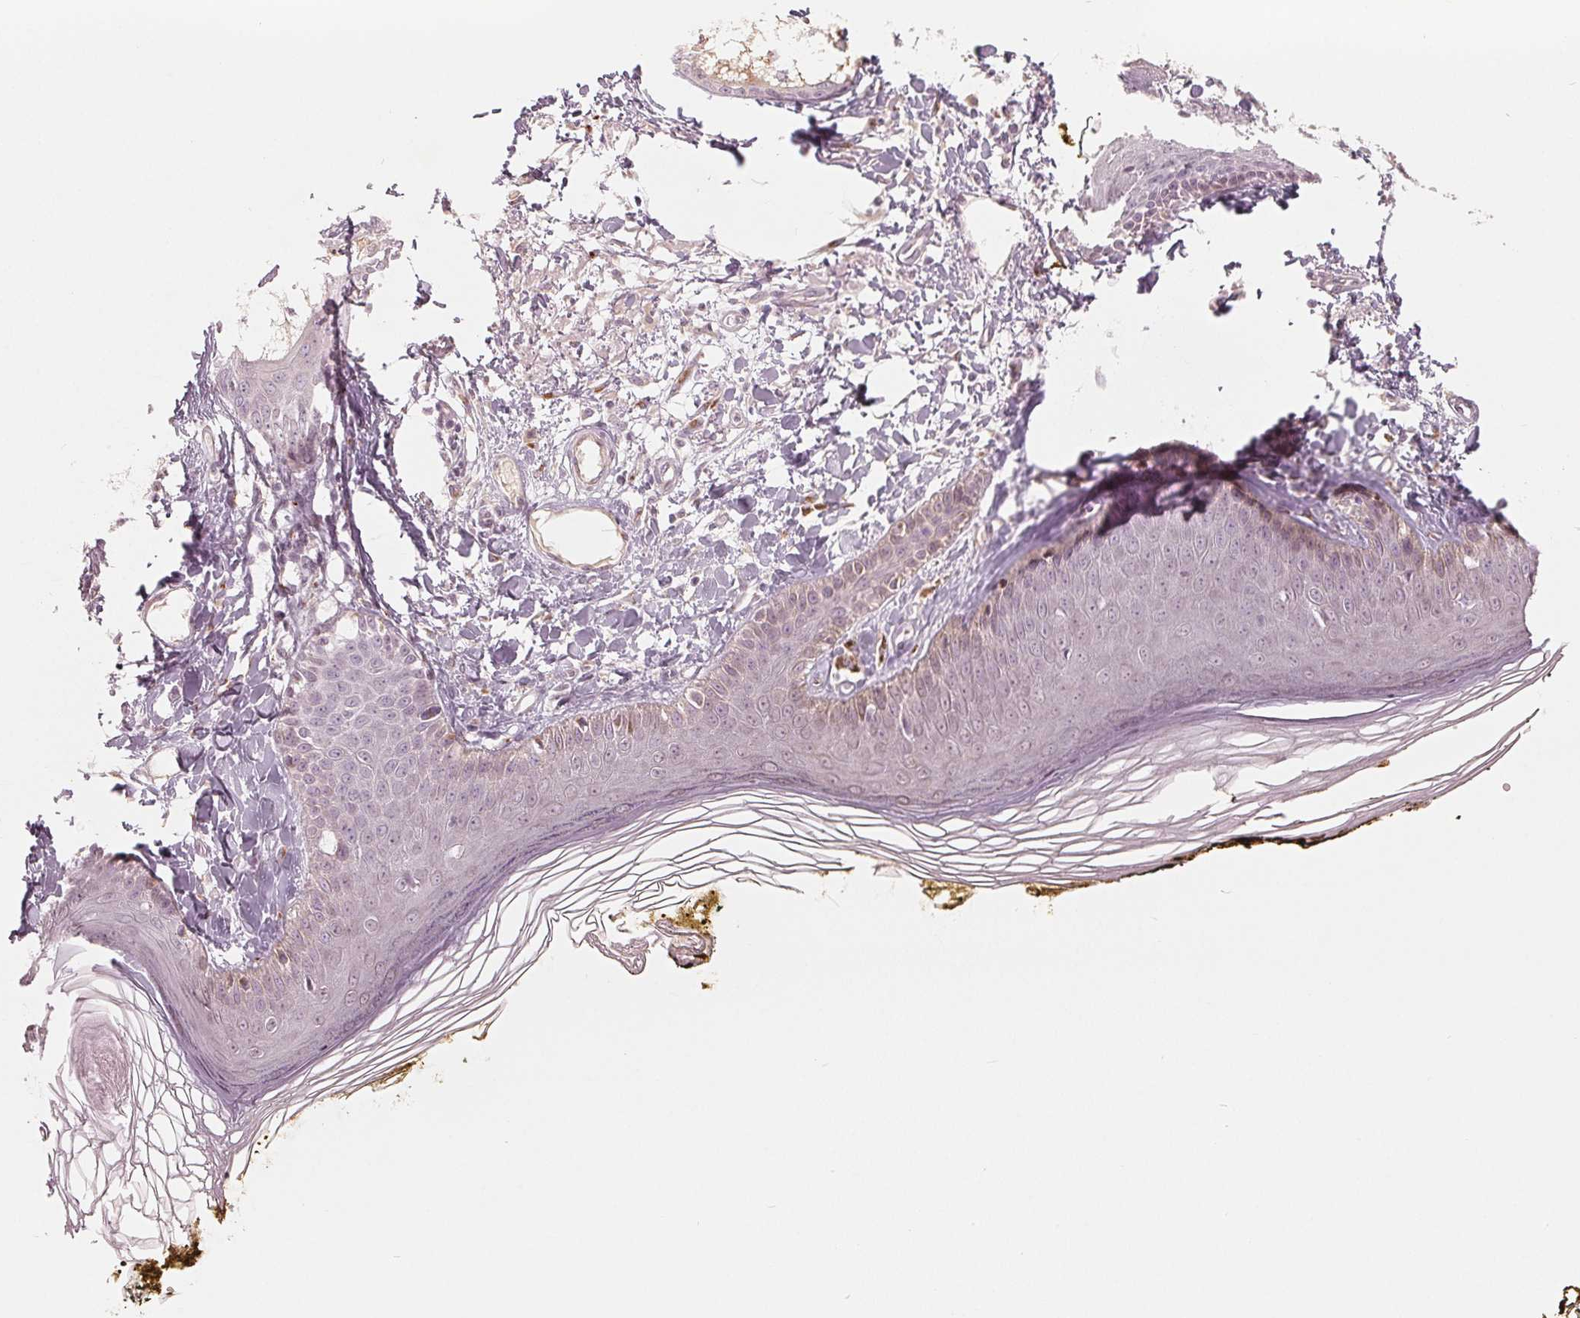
{"staining": {"intensity": "negative", "quantity": "none", "location": "none"}, "tissue": "skin", "cell_type": "Fibroblasts", "image_type": "normal", "snomed": [{"axis": "morphology", "description": "Normal tissue, NOS"}, {"axis": "topography", "description": "Skin"}], "caption": "Immunohistochemistry (IHC) micrograph of benign skin: human skin stained with DAB (3,3'-diaminobenzidine) exhibits no significant protein staining in fibroblasts.", "gene": "TMSB15B", "patient": {"sex": "male", "age": 76}}